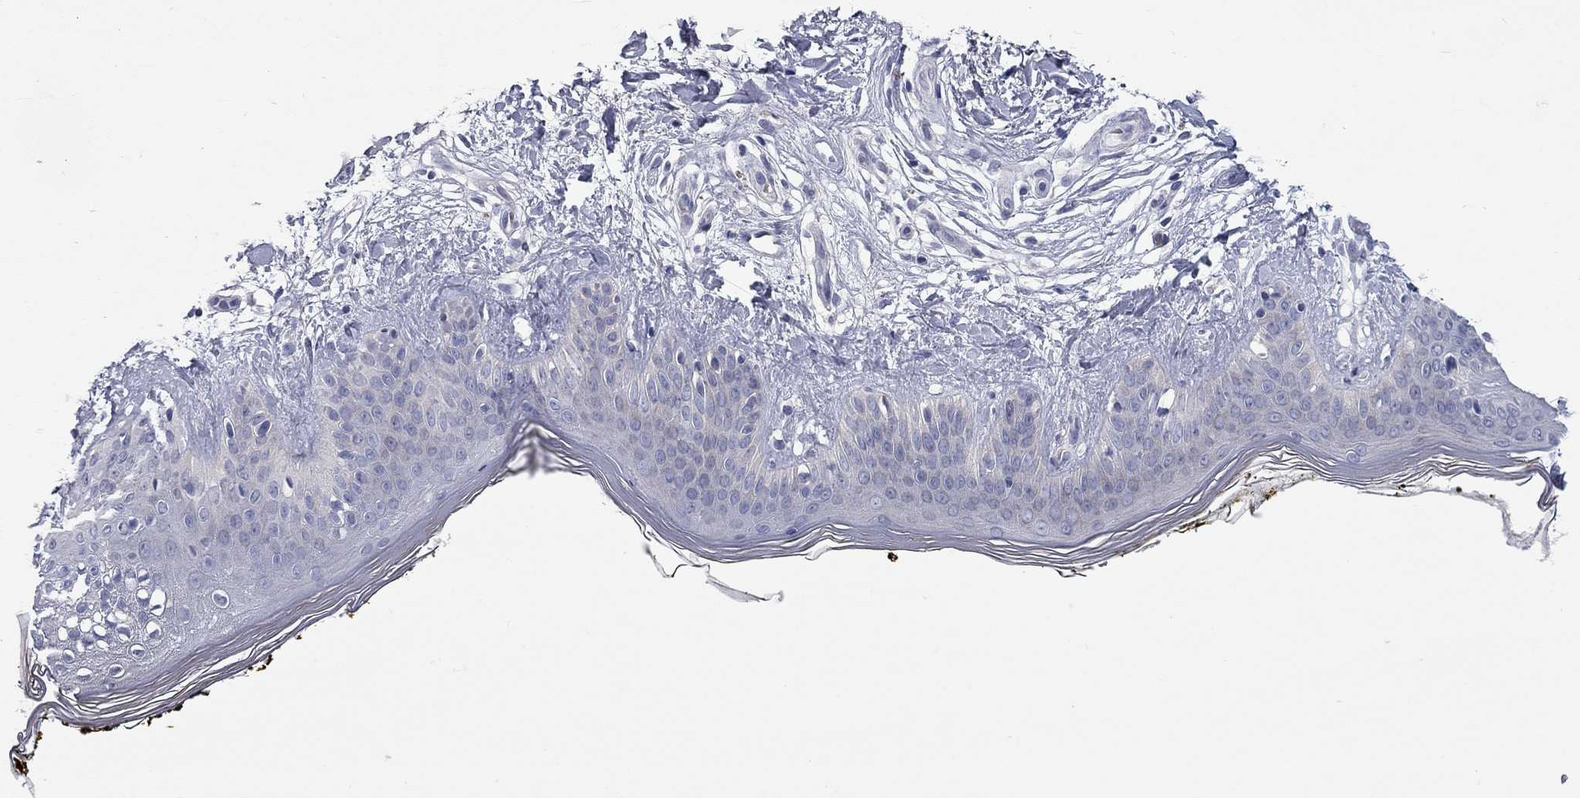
{"staining": {"intensity": "negative", "quantity": "none", "location": "none"}, "tissue": "skin", "cell_type": "Fibroblasts", "image_type": "normal", "snomed": [{"axis": "morphology", "description": "Normal tissue, NOS"}, {"axis": "topography", "description": "Skin"}], "caption": "A high-resolution histopathology image shows immunohistochemistry staining of normal skin, which displays no significant positivity in fibroblasts.", "gene": "UNC119B", "patient": {"sex": "female", "age": 34}}